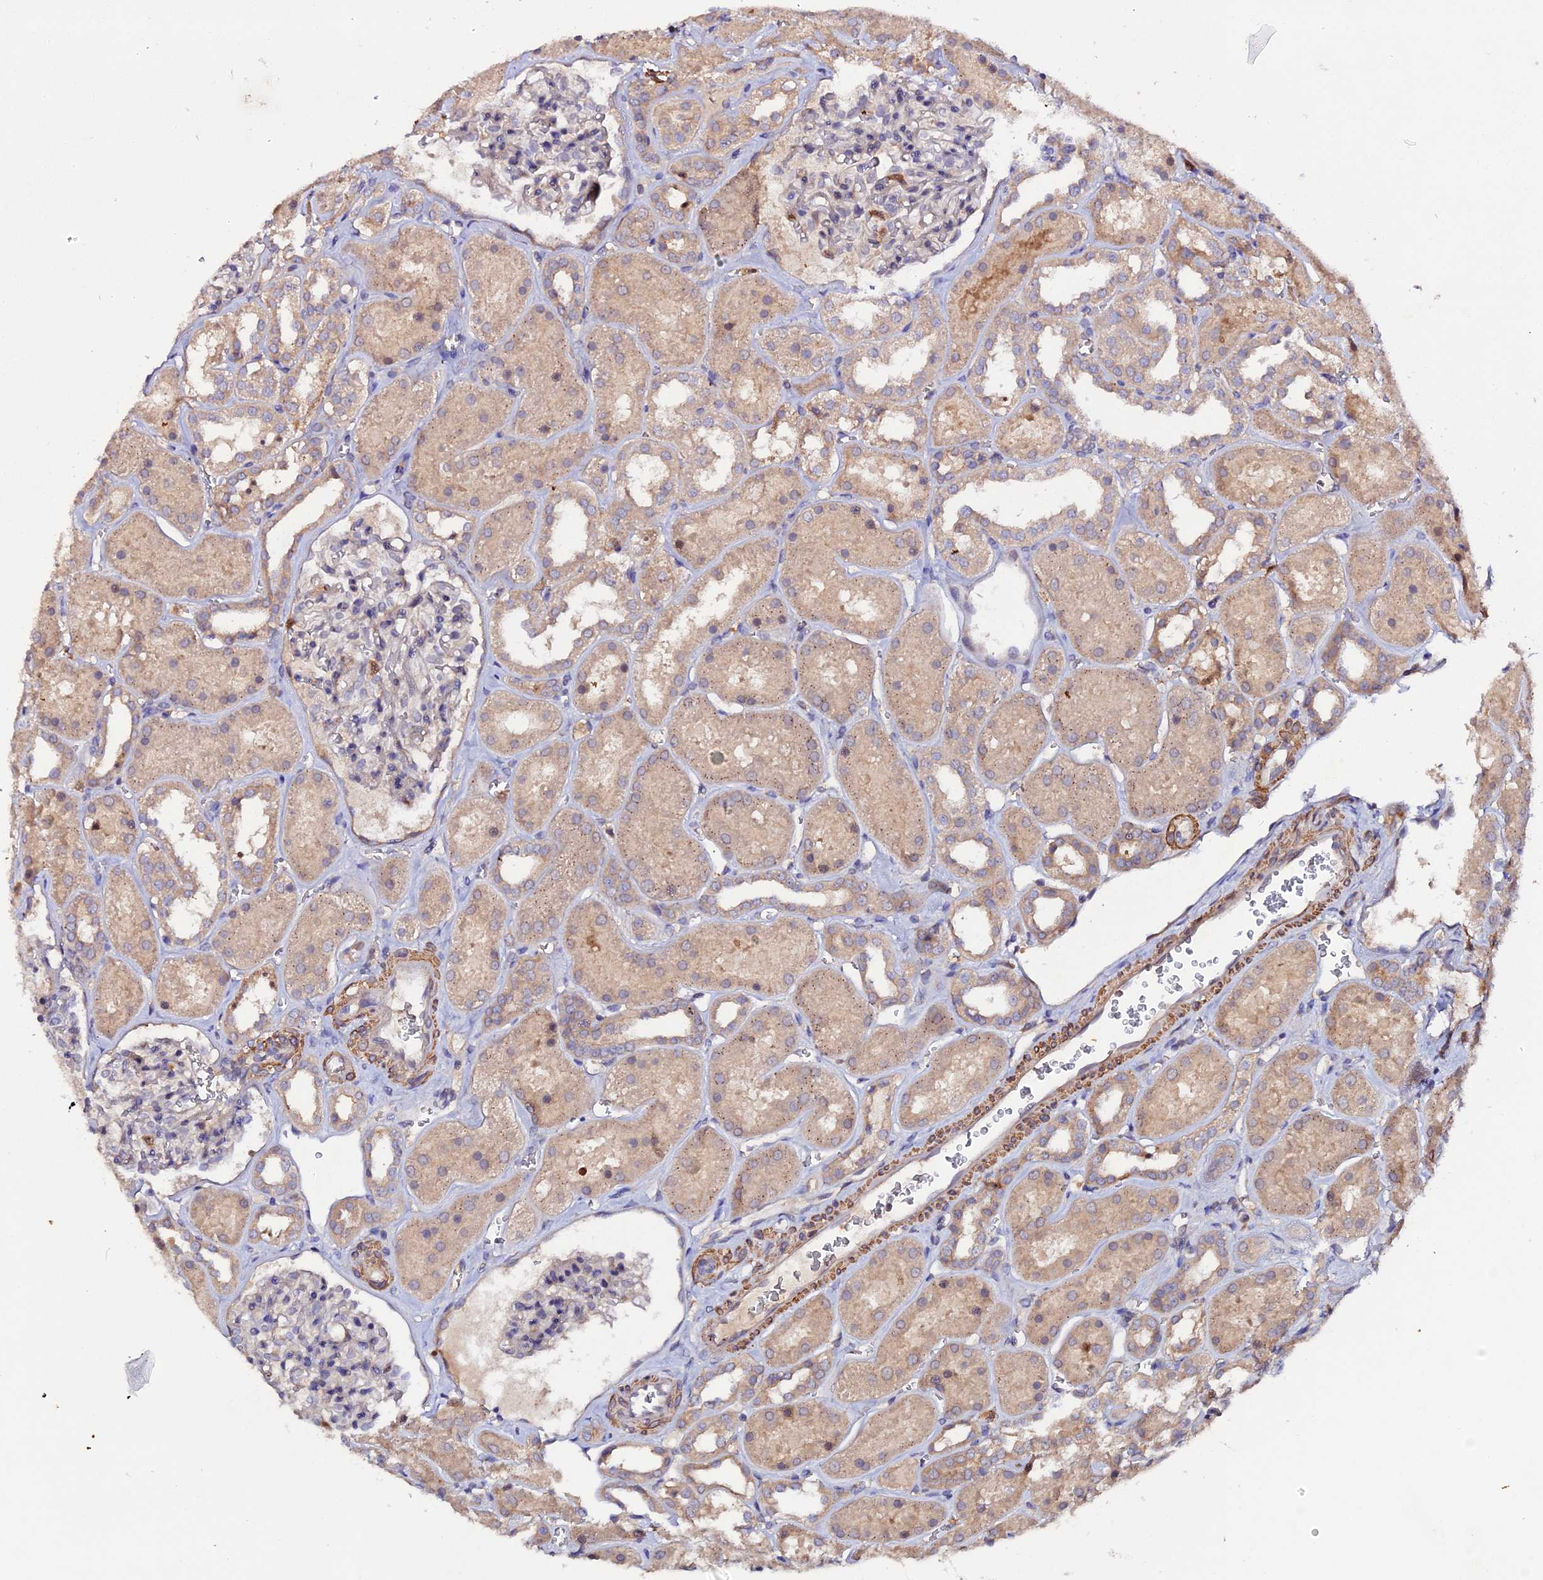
{"staining": {"intensity": "weak", "quantity": "<25%", "location": "cytoplasmic/membranous"}, "tissue": "kidney", "cell_type": "Cells in glomeruli", "image_type": "normal", "snomed": [{"axis": "morphology", "description": "Normal tissue, NOS"}, {"axis": "topography", "description": "Kidney"}], "caption": "There is no significant expression in cells in glomeruli of kidney. (Immunohistochemistry, brightfield microscopy, high magnification).", "gene": "TRIM26", "patient": {"sex": "female", "age": 41}}